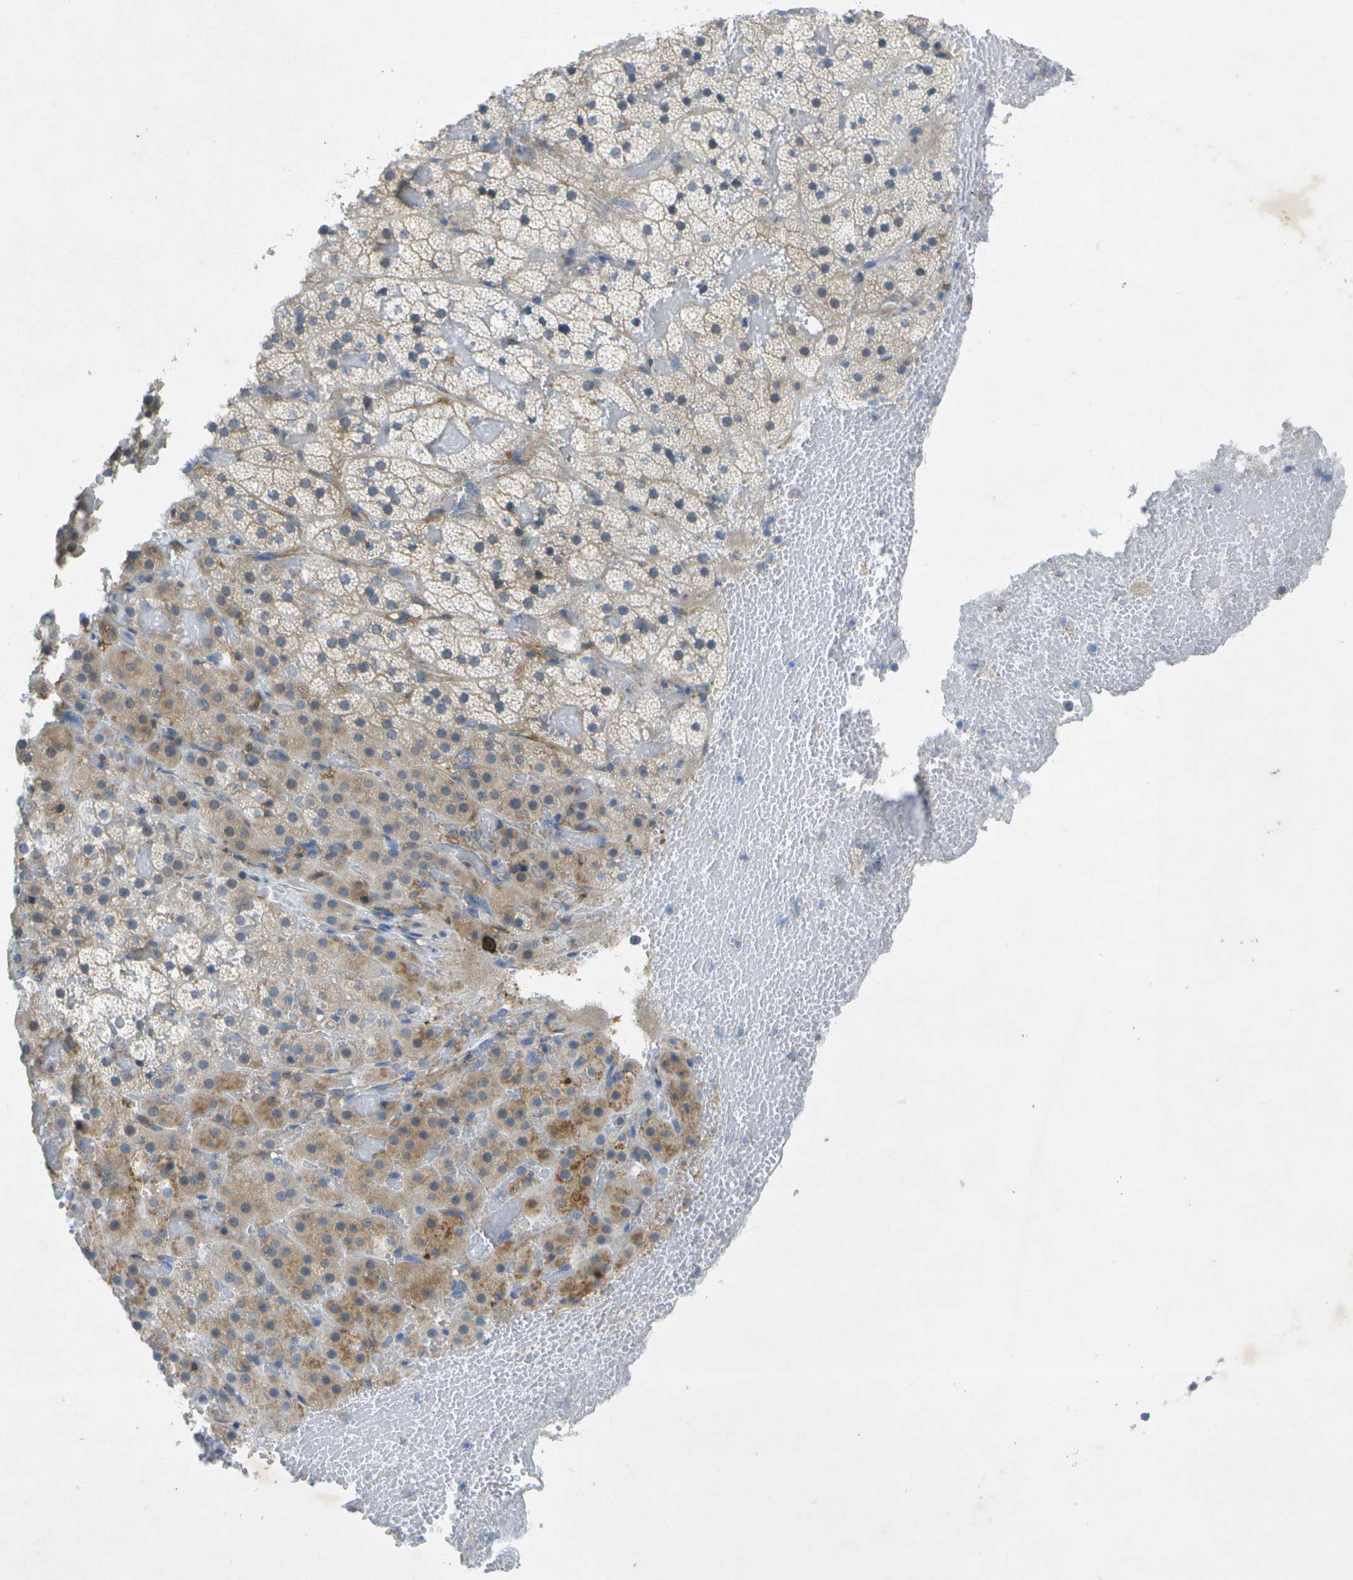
{"staining": {"intensity": "moderate", "quantity": "<25%", "location": "cytoplasmic/membranous"}, "tissue": "adrenal gland", "cell_type": "Glandular cells", "image_type": "normal", "snomed": [{"axis": "morphology", "description": "Normal tissue, NOS"}, {"axis": "topography", "description": "Adrenal gland"}], "caption": "Adrenal gland stained with a brown dye shows moderate cytoplasmic/membranous positive expression in about <25% of glandular cells.", "gene": "WNK2", "patient": {"sex": "female", "age": 59}}